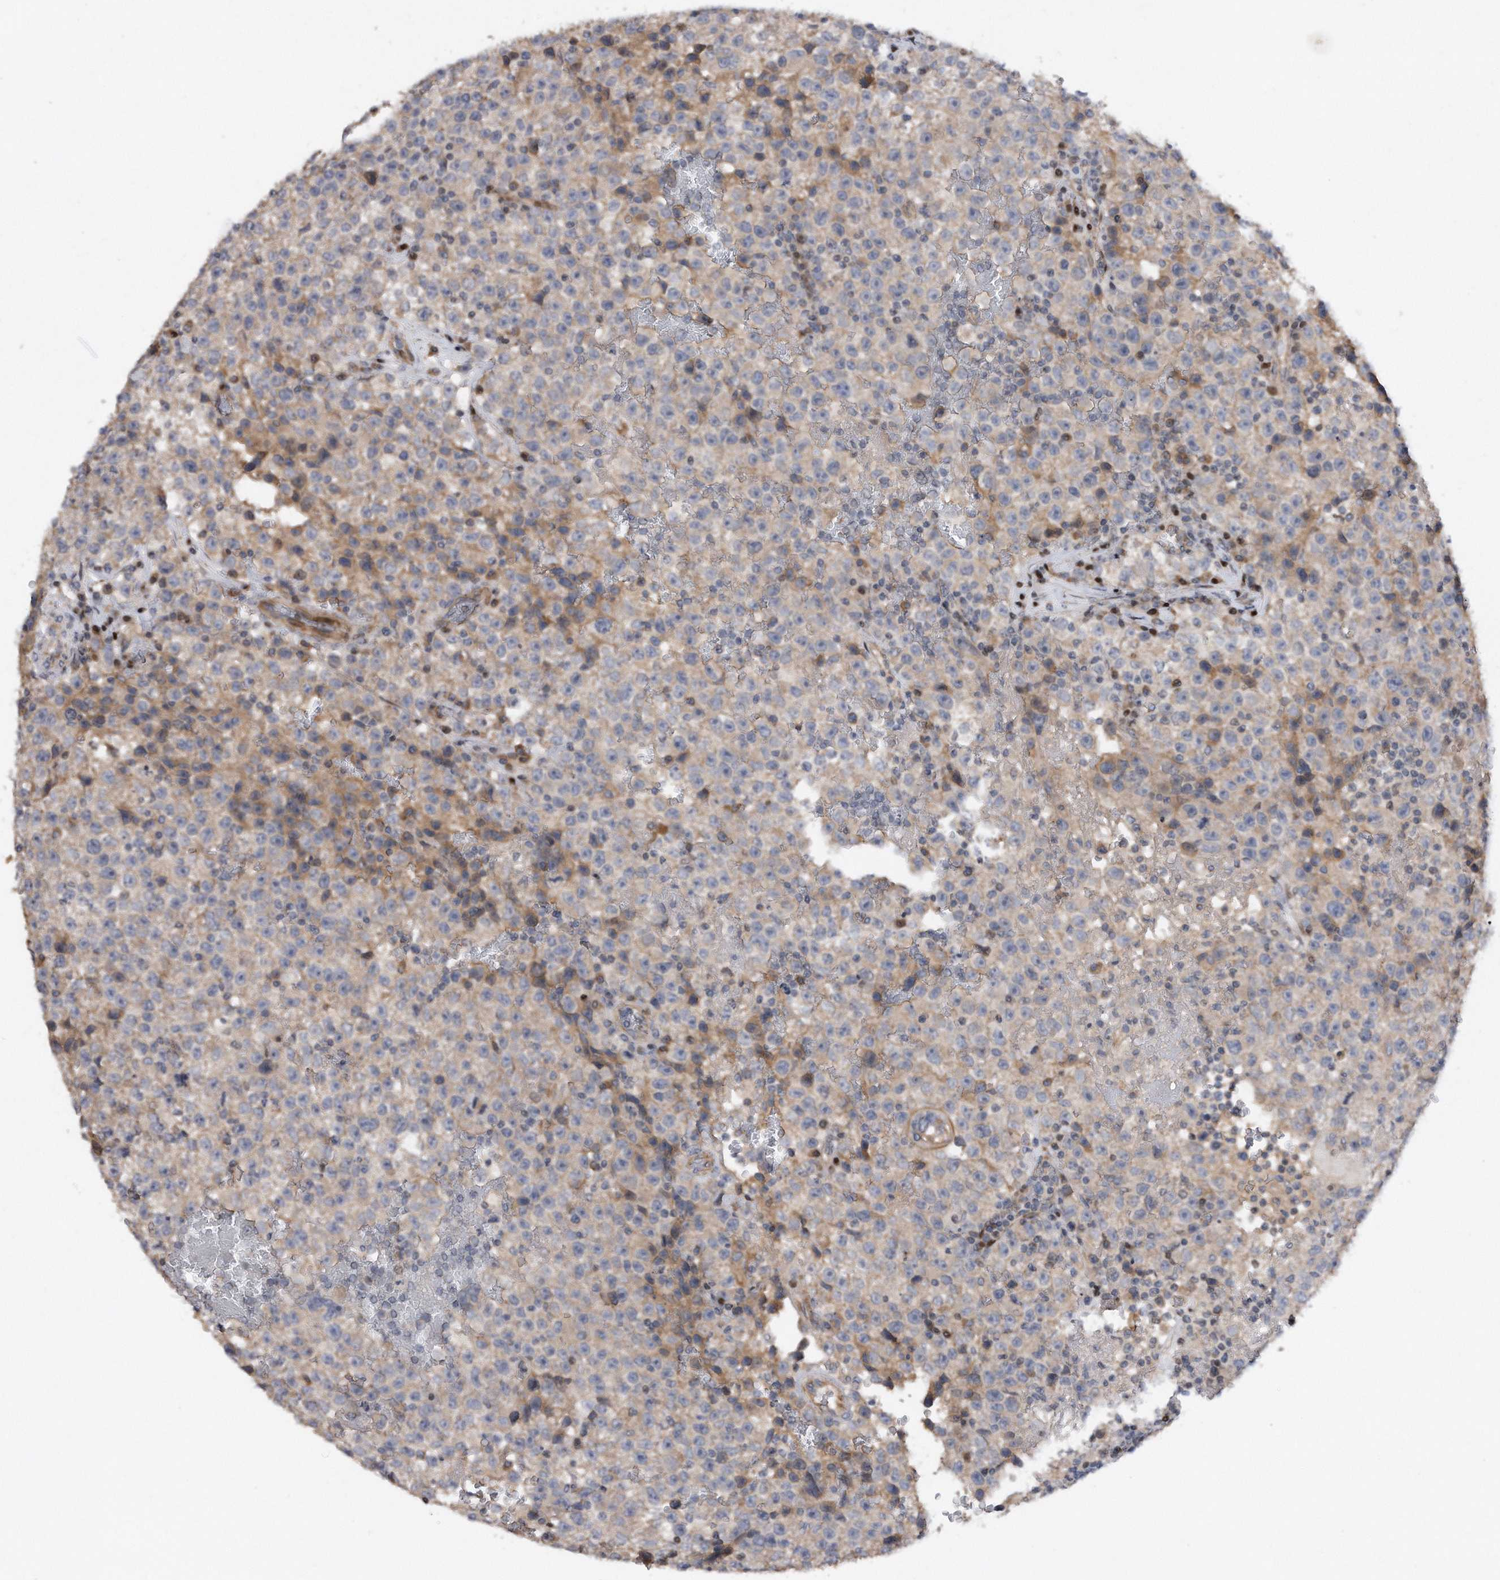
{"staining": {"intensity": "negative", "quantity": "none", "location": "none"}, "tissue": "testis cancer", "cell_type": "Tumor cells", "image_type": "cancer", "snomed": [{"axis": "morphology", "description": "Seminoma, NOS"}, {"axis": "topography", "description": "Testis"}], "caption": "Immunohistochemistry (IHC) of human seminoma (testis) exhibits no staining in tumor cells.", "gene": "CDH12", "patient": {"sex": "male", "age": 22}}